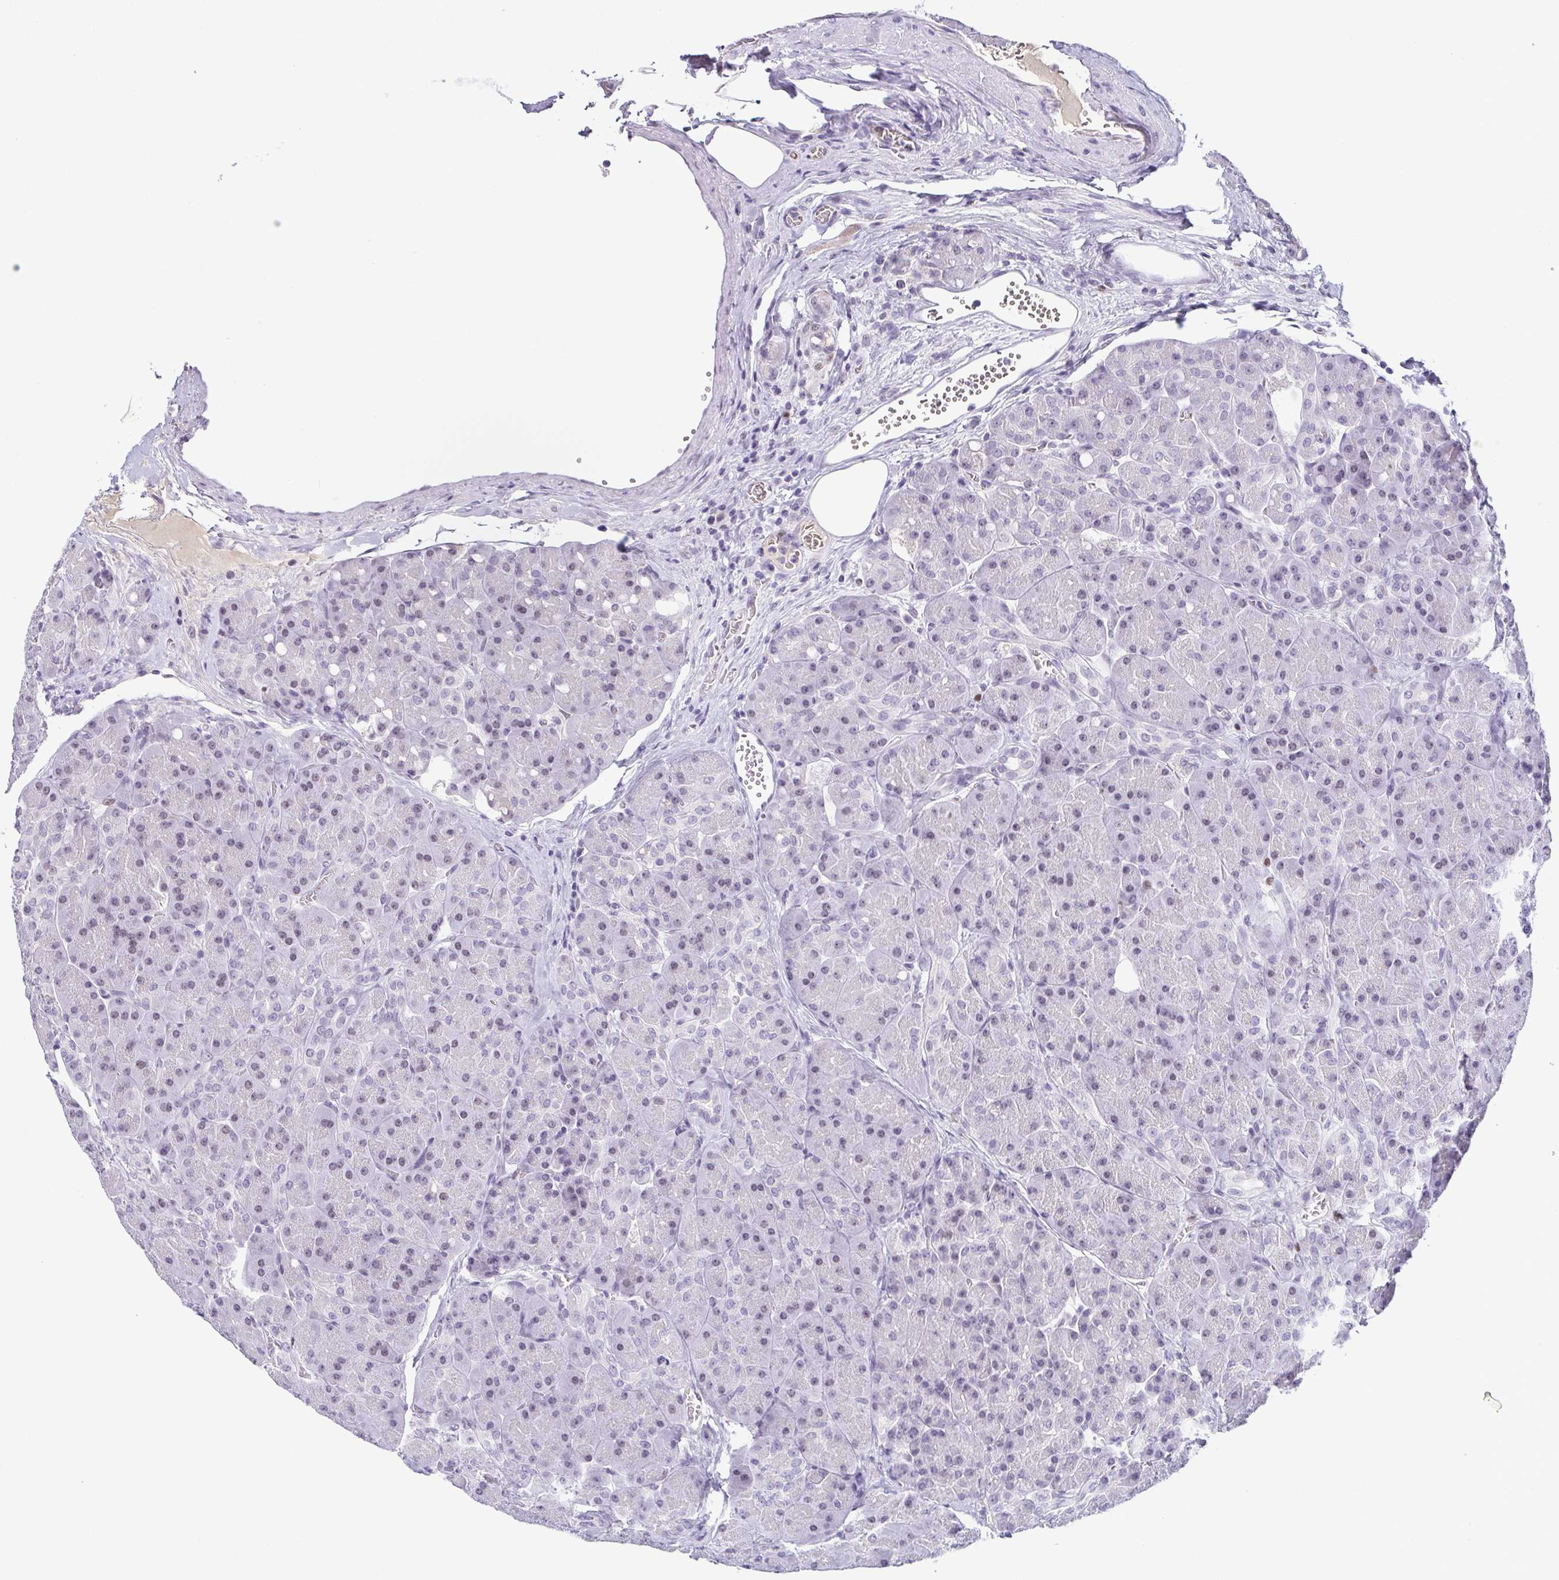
{"staining": {"intensity": "negative", "quantity": "none", "location": "none"}, "tissue": "pancreas", "cell_type": "Exocrine glandular cells", "image_type": "normal", "snomed": [{"axis": "morphology", "description": "Normal tissue, NOS"}, {"axis": "topography", "description": "Pancreas"}], "caption": "This is an immunohistochemistry image of normal human pancreas. There is no expression in exocrine glandular cells.", "gene": "TCF3", "patient": {"sex": "male", "age": 55}}